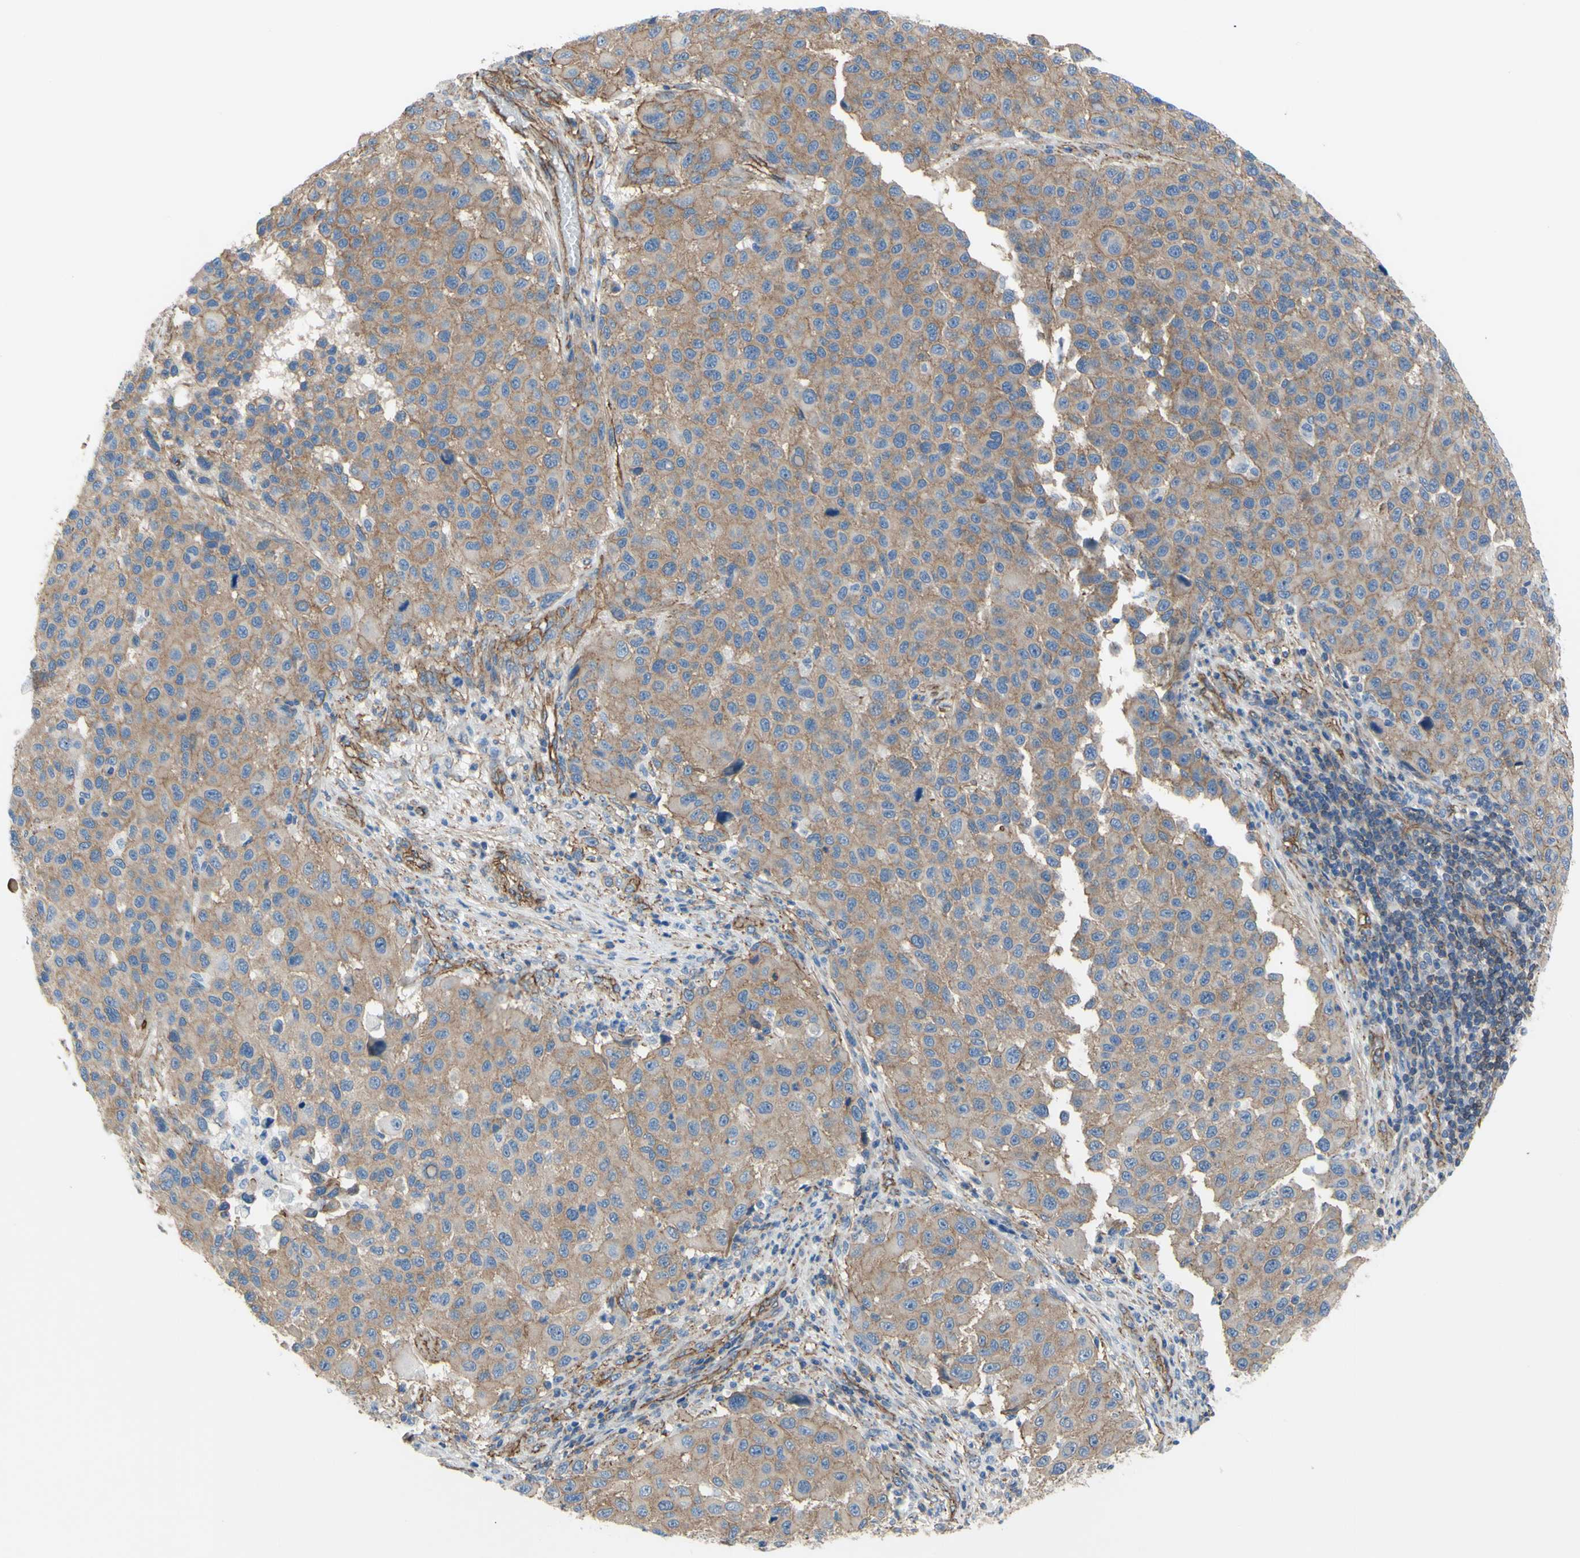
{"staining": {"intensity": "moderate", "quantity": ">75%", "location": "cytoplasmic/membranous"}, "tissue": "melanoma", "cell_type": "Tumor cells", "image_type": "cancer", "snomed": [{"axis": "morphology", "description": "Malignant melanoma, Metastatic site"}, {"axis": "topography", "description": "Lymph node"}], "caption": "An IHC histopathology image of tumor tissue is shown. Protein staining in brown shows moderate cytoplasmic/membranous positivity in melanoma within tumor cells.", "gene": "TPBG", "patient": {"sex": "male", "age": 61}}